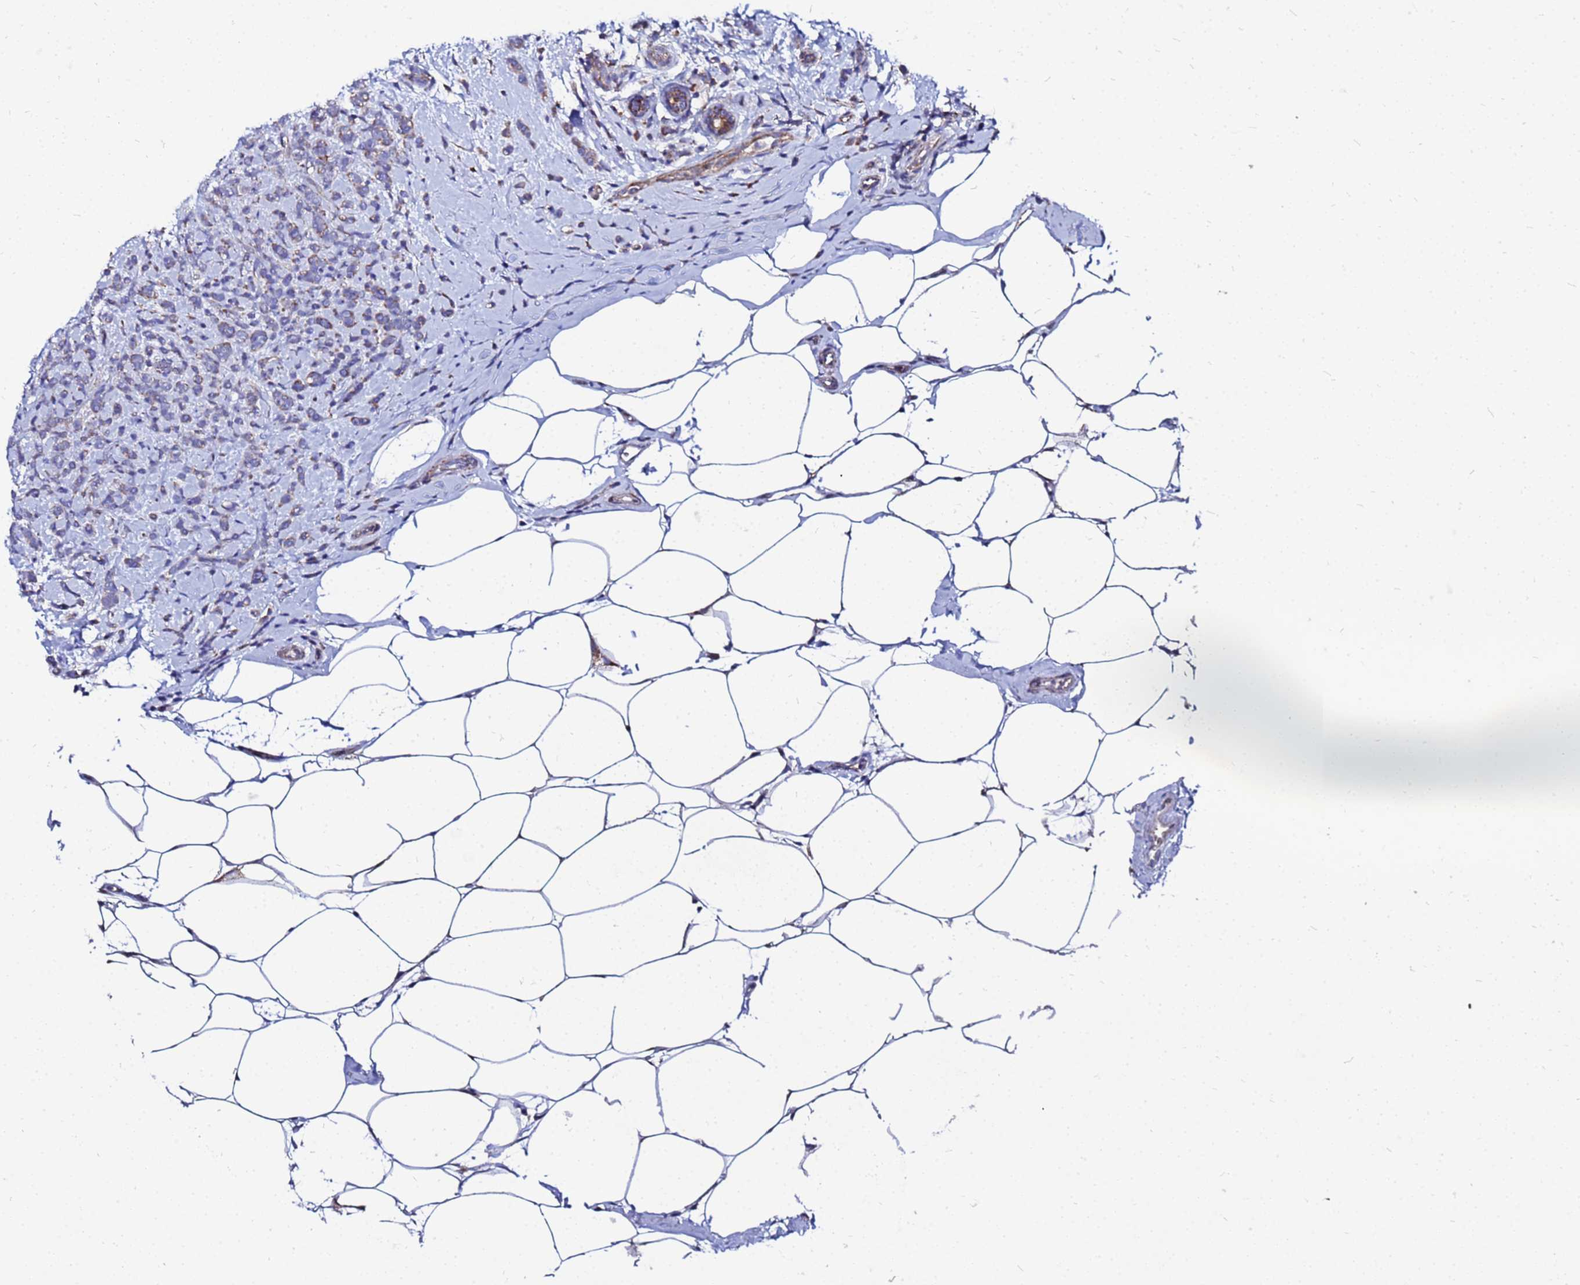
{"staining": {"intensity": "weak", "quantity": ">75%", "location": "cytoplasmic/membranous"}, "tissue": "breast cancer", "cell_type": "Tumor cells", "image_type": "cancer", "snomed": [{"axis": "morphology", "description": "Lobular carcinoma"}, {"axis": "topography", "description": "Breast"}], "caption": "Breast cancer (lobular carcinoma) stained for a protein demonstrates weak cytoplasmic/membranous positivity in tumor cells.", "gene": "FAHD2A", "patient": {"sex": "female", "age": 58}}